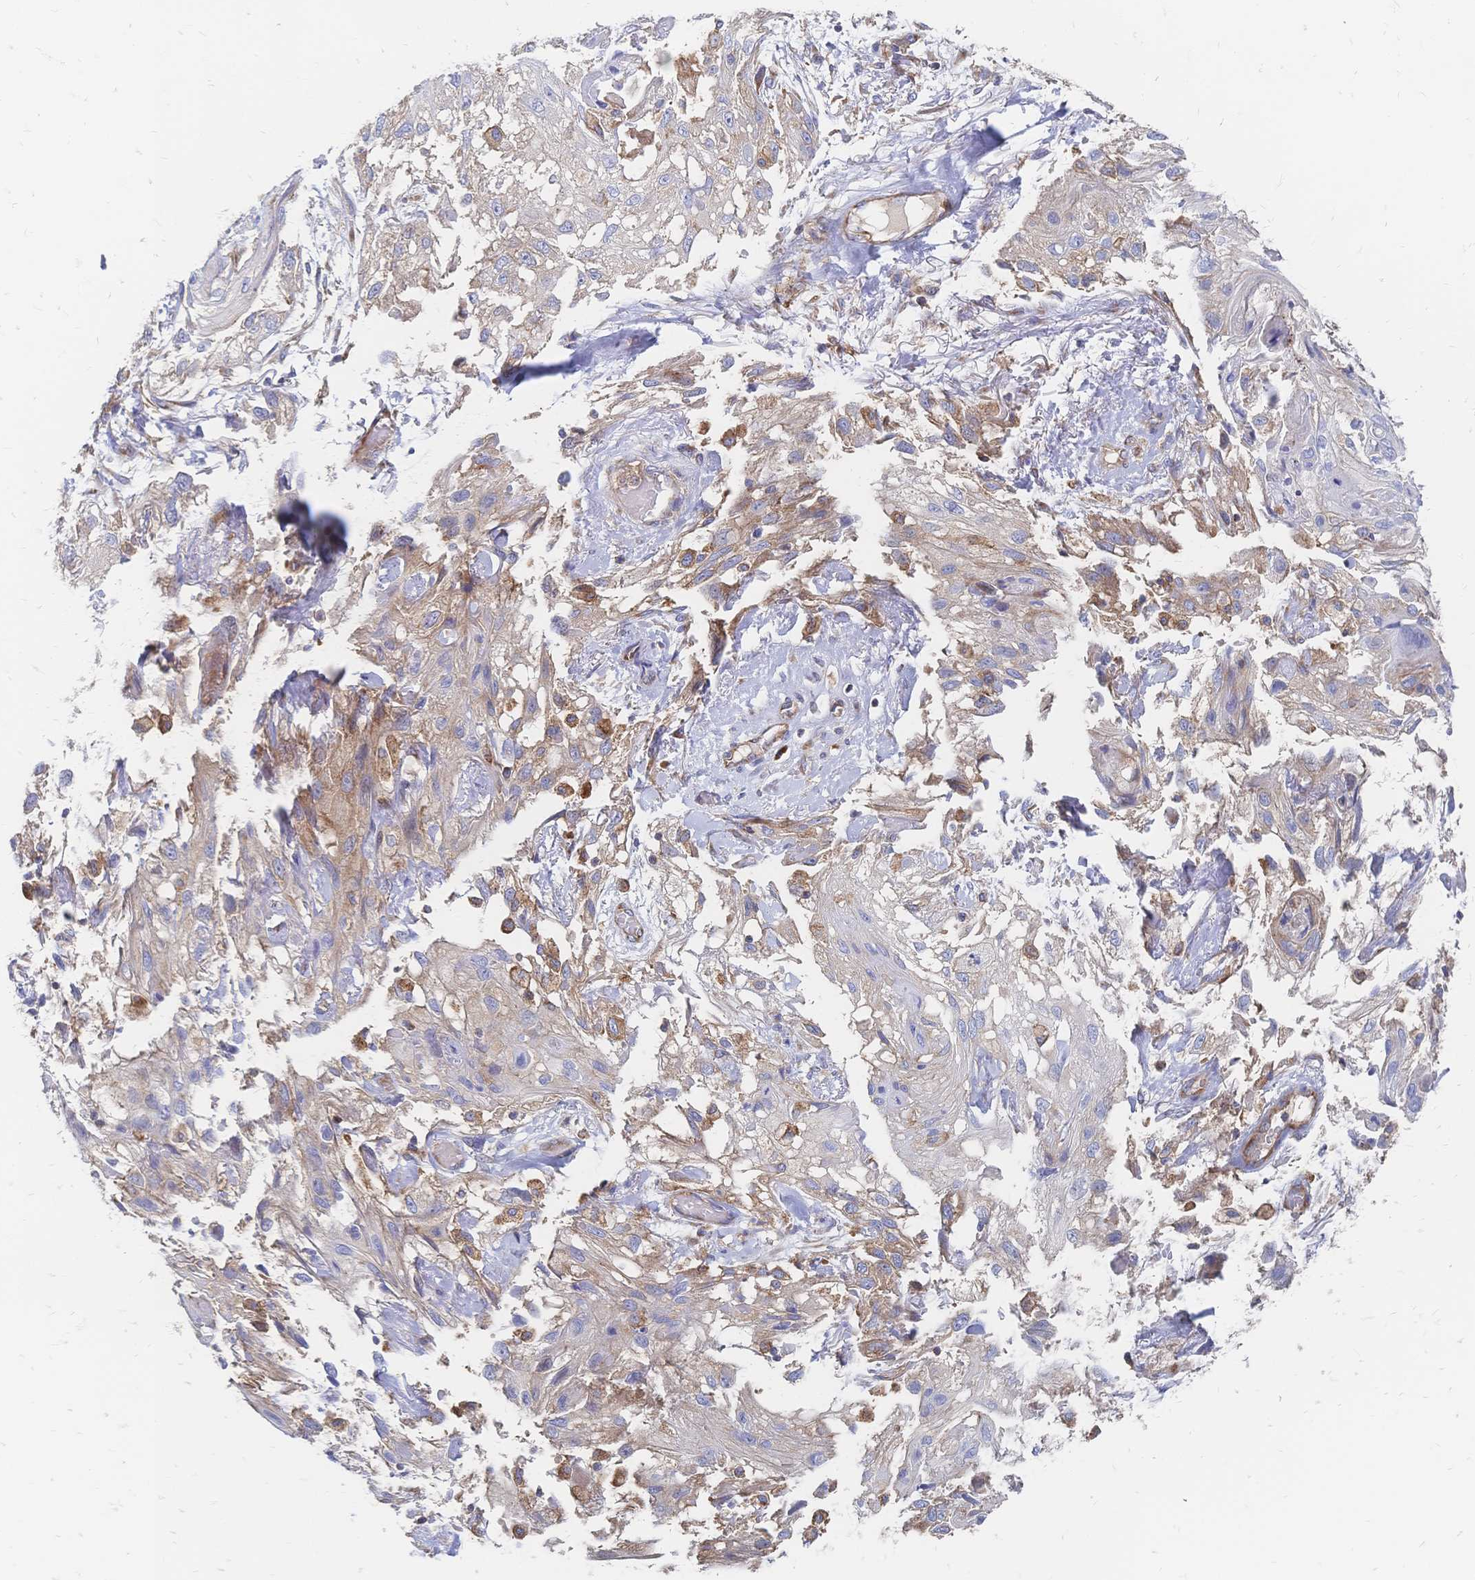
{"staining": {"intensity": "weak", "quantity": "<25%", "location": "cytoplasmic/membranous"}, "tissue": "skin cancer", "cell_type": "Tumor cells", "image_type": "cancer", "snomed": [{"axis": "morphology", "description": "Squamous cell carcinoma, NOS"}, {"axis": "topography", "description": "Skin"}, {"axis": "topography", "description": "Vulva"}], "caption": "This is an IHC image of human skin cancer (squamous cell carcinoma). There is no expression in tumor cells.", "gene": "SORBS1", "patient": {"sex": "female", "age": 86}}